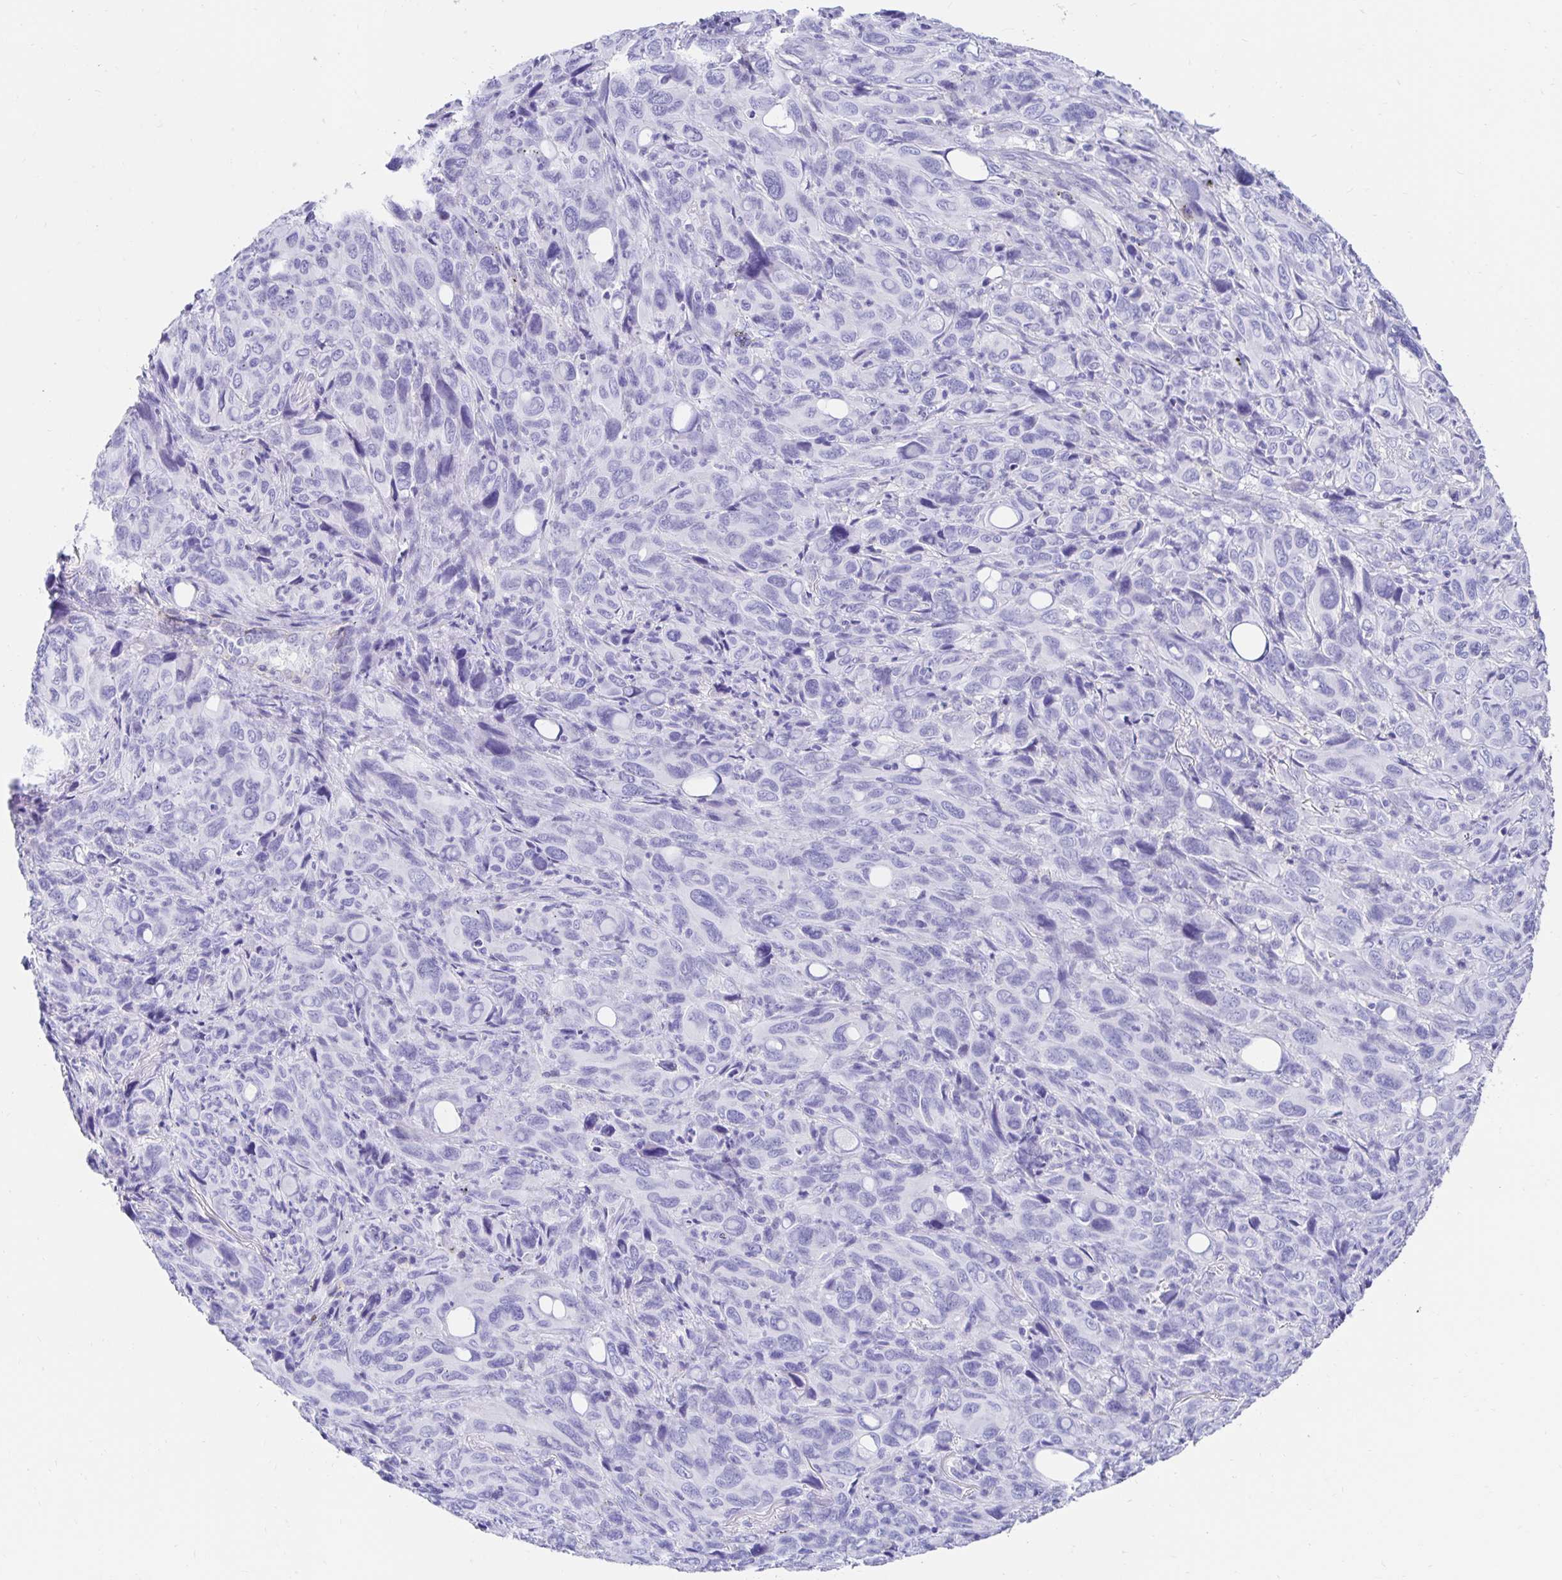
{"staining": {"intensity": "negative", "quantity": "none", "location": "none"}, "tissue": "melanoma", "cell_type": "Tumor cells", "image_type": "cancer", "snomed": [{"axis": "morphology", "description": "Malignant melanoma, Metastatic site"}, {"axis": "topography", "description": "Lung"}], "caption": "Immunohistochemistry (IHC) image of neoplastic tissue: human malignant melanoma (metastatic site) stained with DAB exhibits no significant protein expression in tumor cells.", "gene": "CA9", "patient": {"sex": "male", "age": 48}}